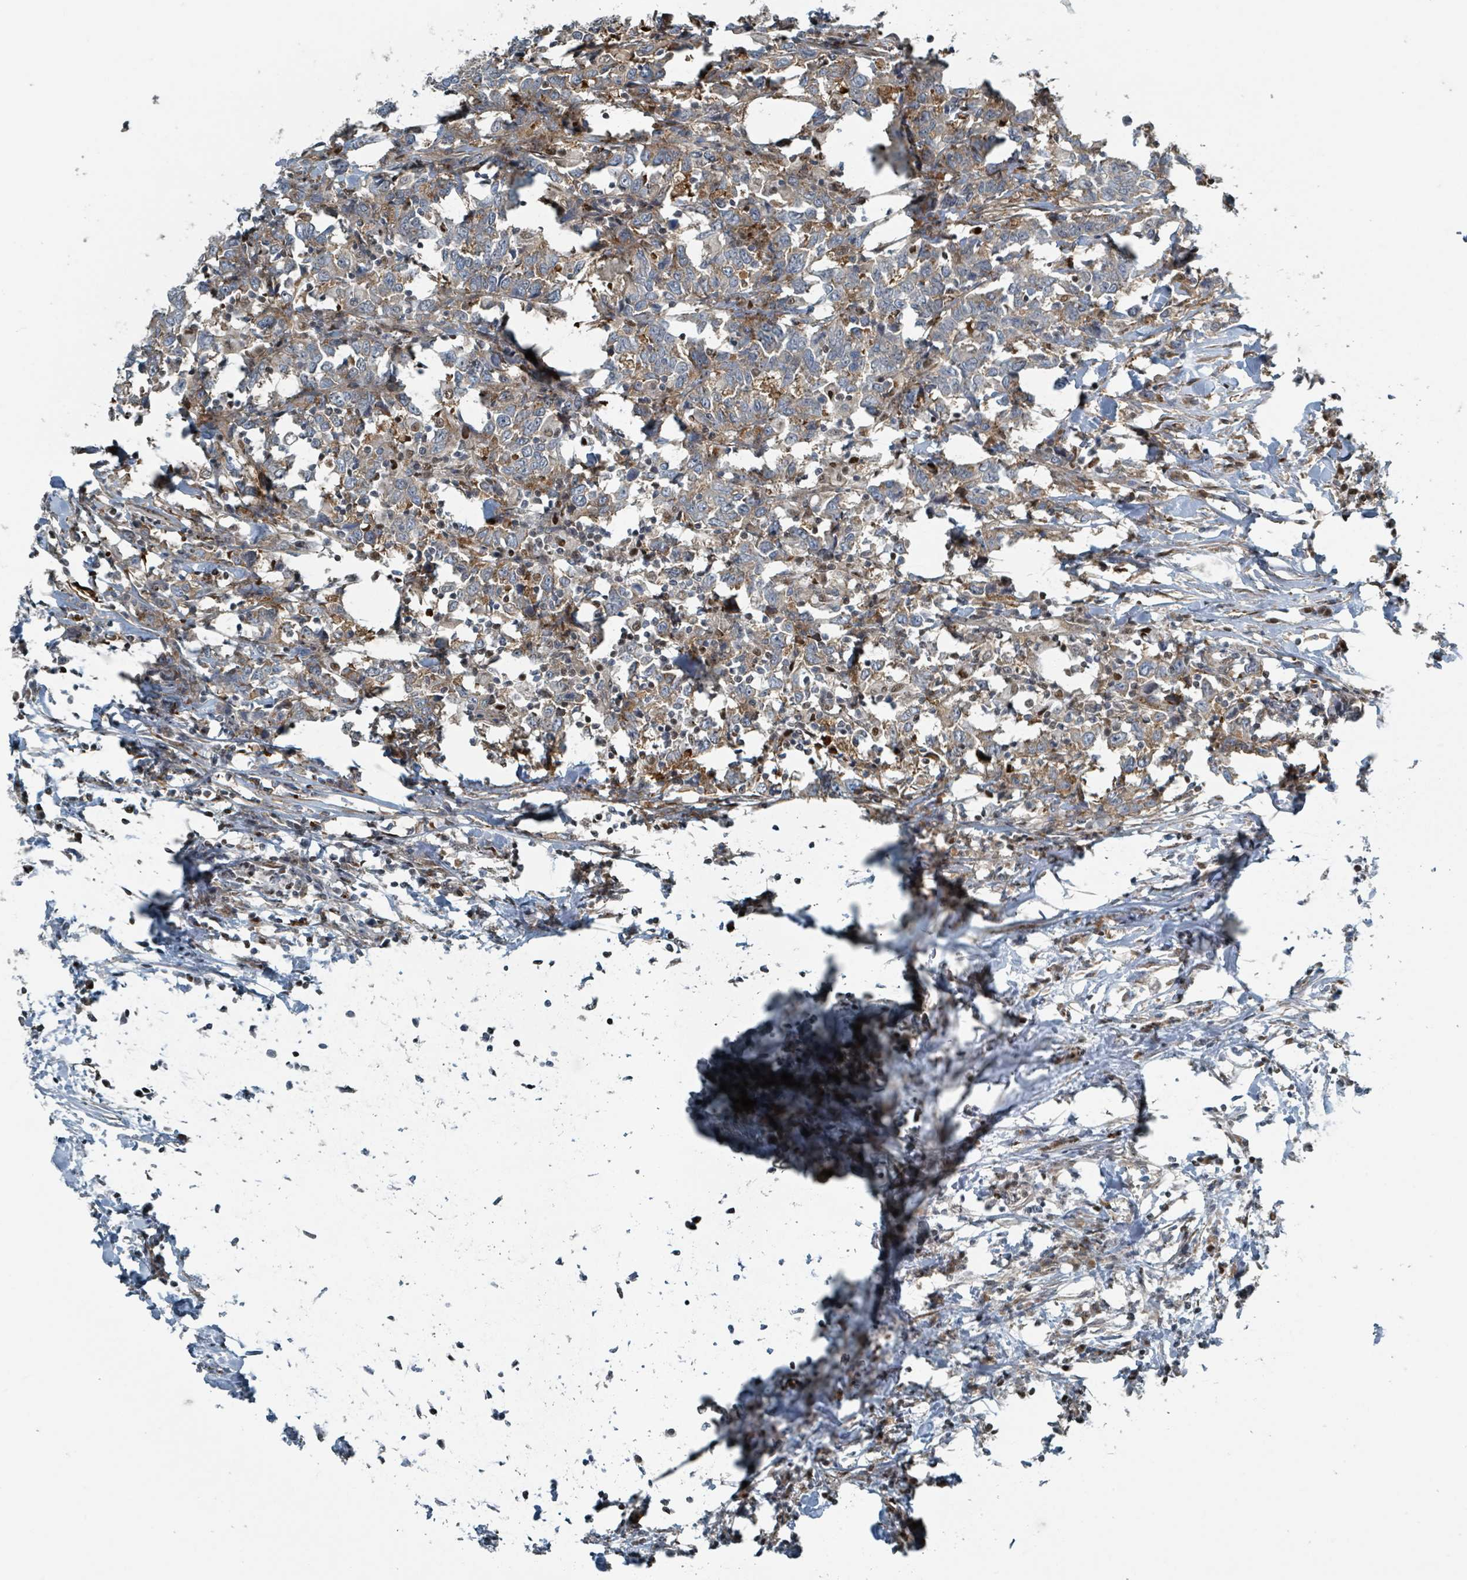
{"staining": {"intensity": "weak", "quantity": "25%-75%", "location": "cytoplasmic/membranous"}, "tissue": "urothelial cancer", "cell_type": "Tumor cells", "image_type": "cancer", "snomed": [{"axis": "morphology", "description": "Urothelial carcinoma, High grade"}, {"axis": "topography", "description": "Urinary bladder"}], "caption": "An image of human urothelial carcinoma (high-grade) stained for a protein shows weak cytoplasmic/membranous brown staining in tumor cells. The protein of interest is shown in brown color, while the nuclei are stained blue.", "gene": "RHPN2", "patient": {"sex": "male", "age": 61}}